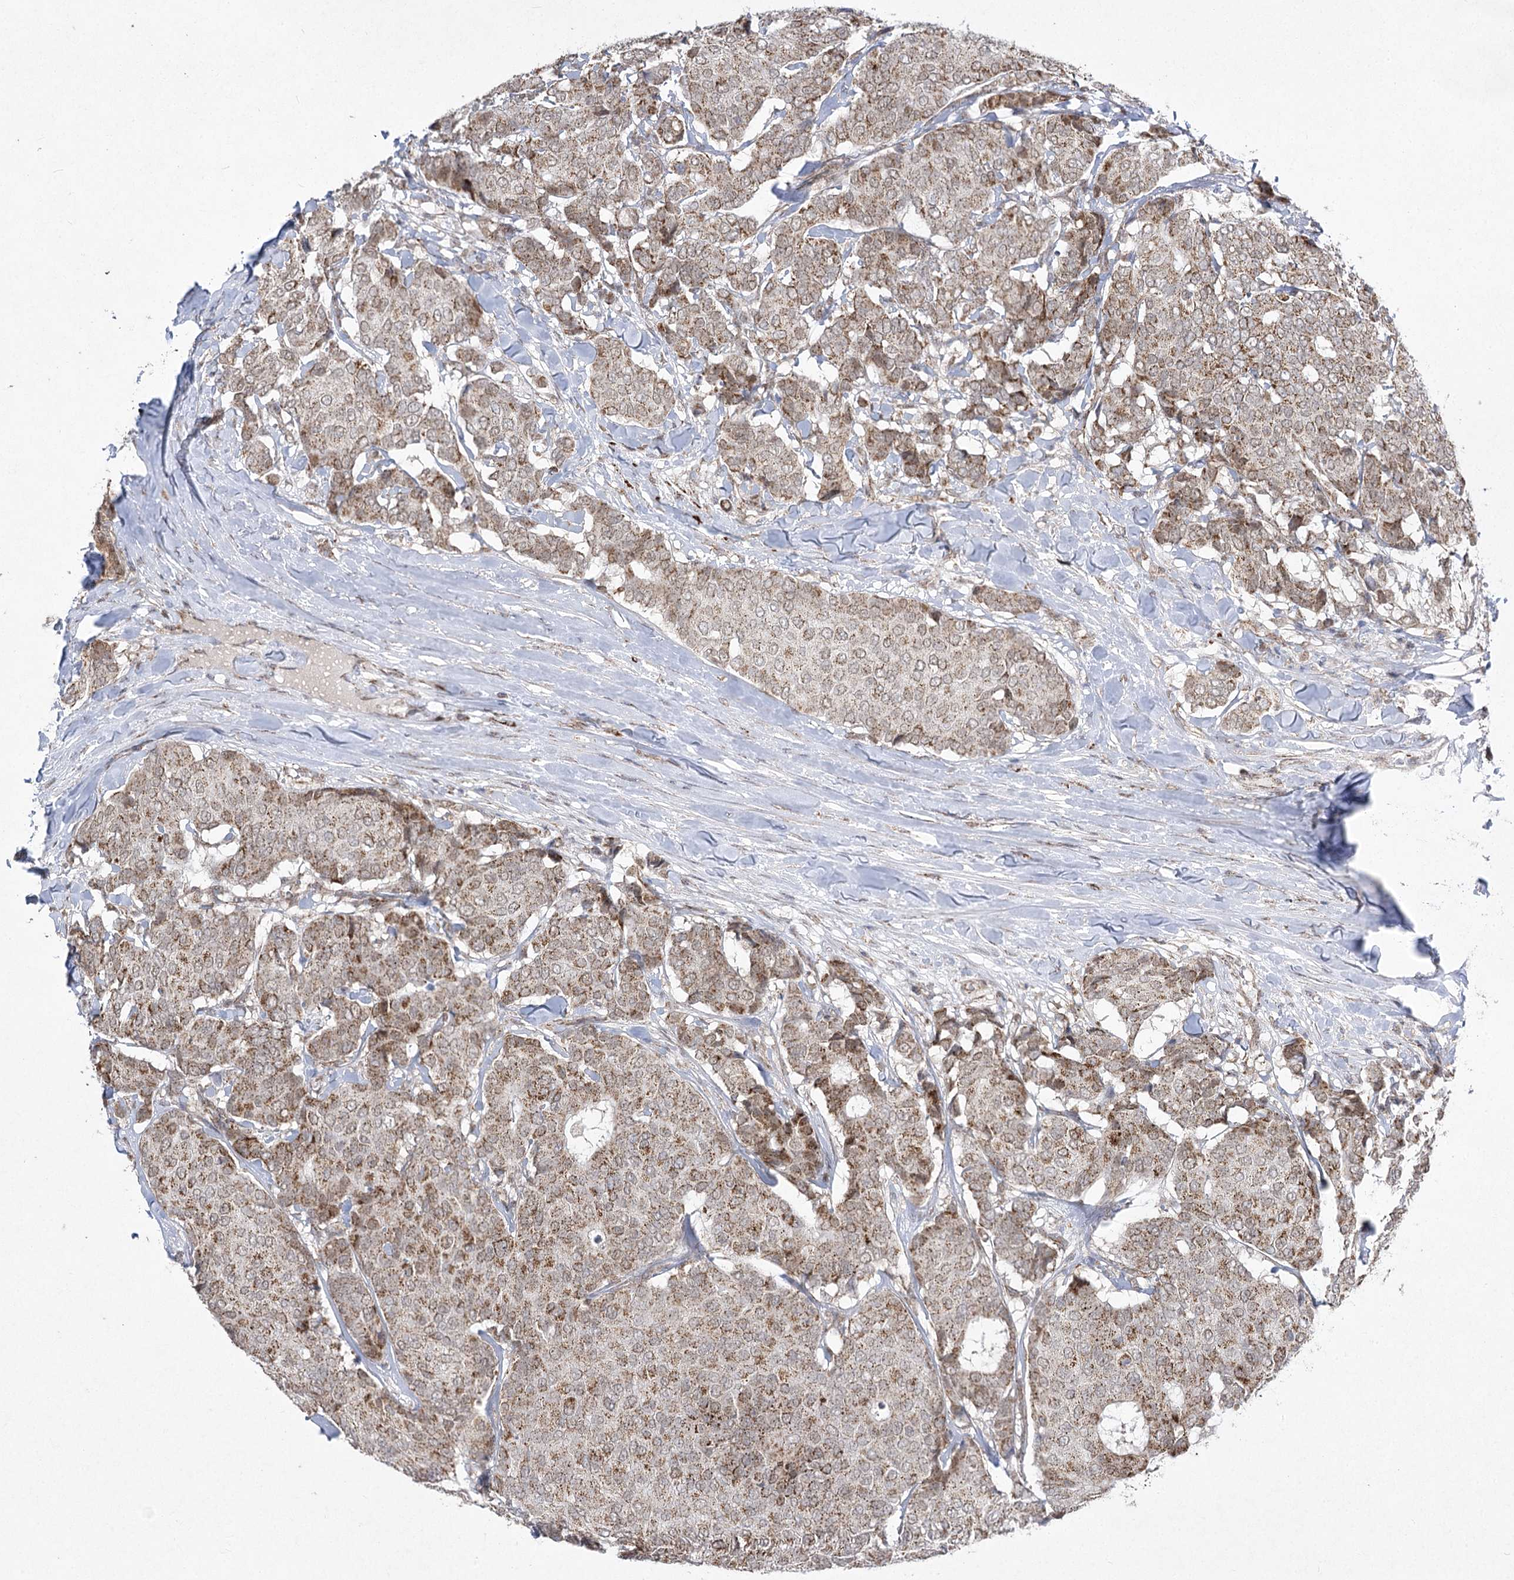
{"staining": {"intensity": "moderate", "quantity": ">75%", "location": "cytoplasmic/membranous"}, "tissue": "breast cancer", "cell_type": "Tumor cells", "image_type": "cancer", "snomed": [{"axis": "morphology", "description": "Duct carcinoma"}, {"axis": "topography", "description": "Breast"}], "caption": "Tumor cells show medium levels of moderate cytoplasmic/membranous staining in approximately >75% of cells in breast invasive ductal carcinoma. (Stains: DAB (3,3'-diaminobenzidine) in brown, nuclei in blue, Microscopy: brightfield microscopy at high magnification).", "gene": "SLC4A1AP", "patient": {"sex": "female", "age": 75}}